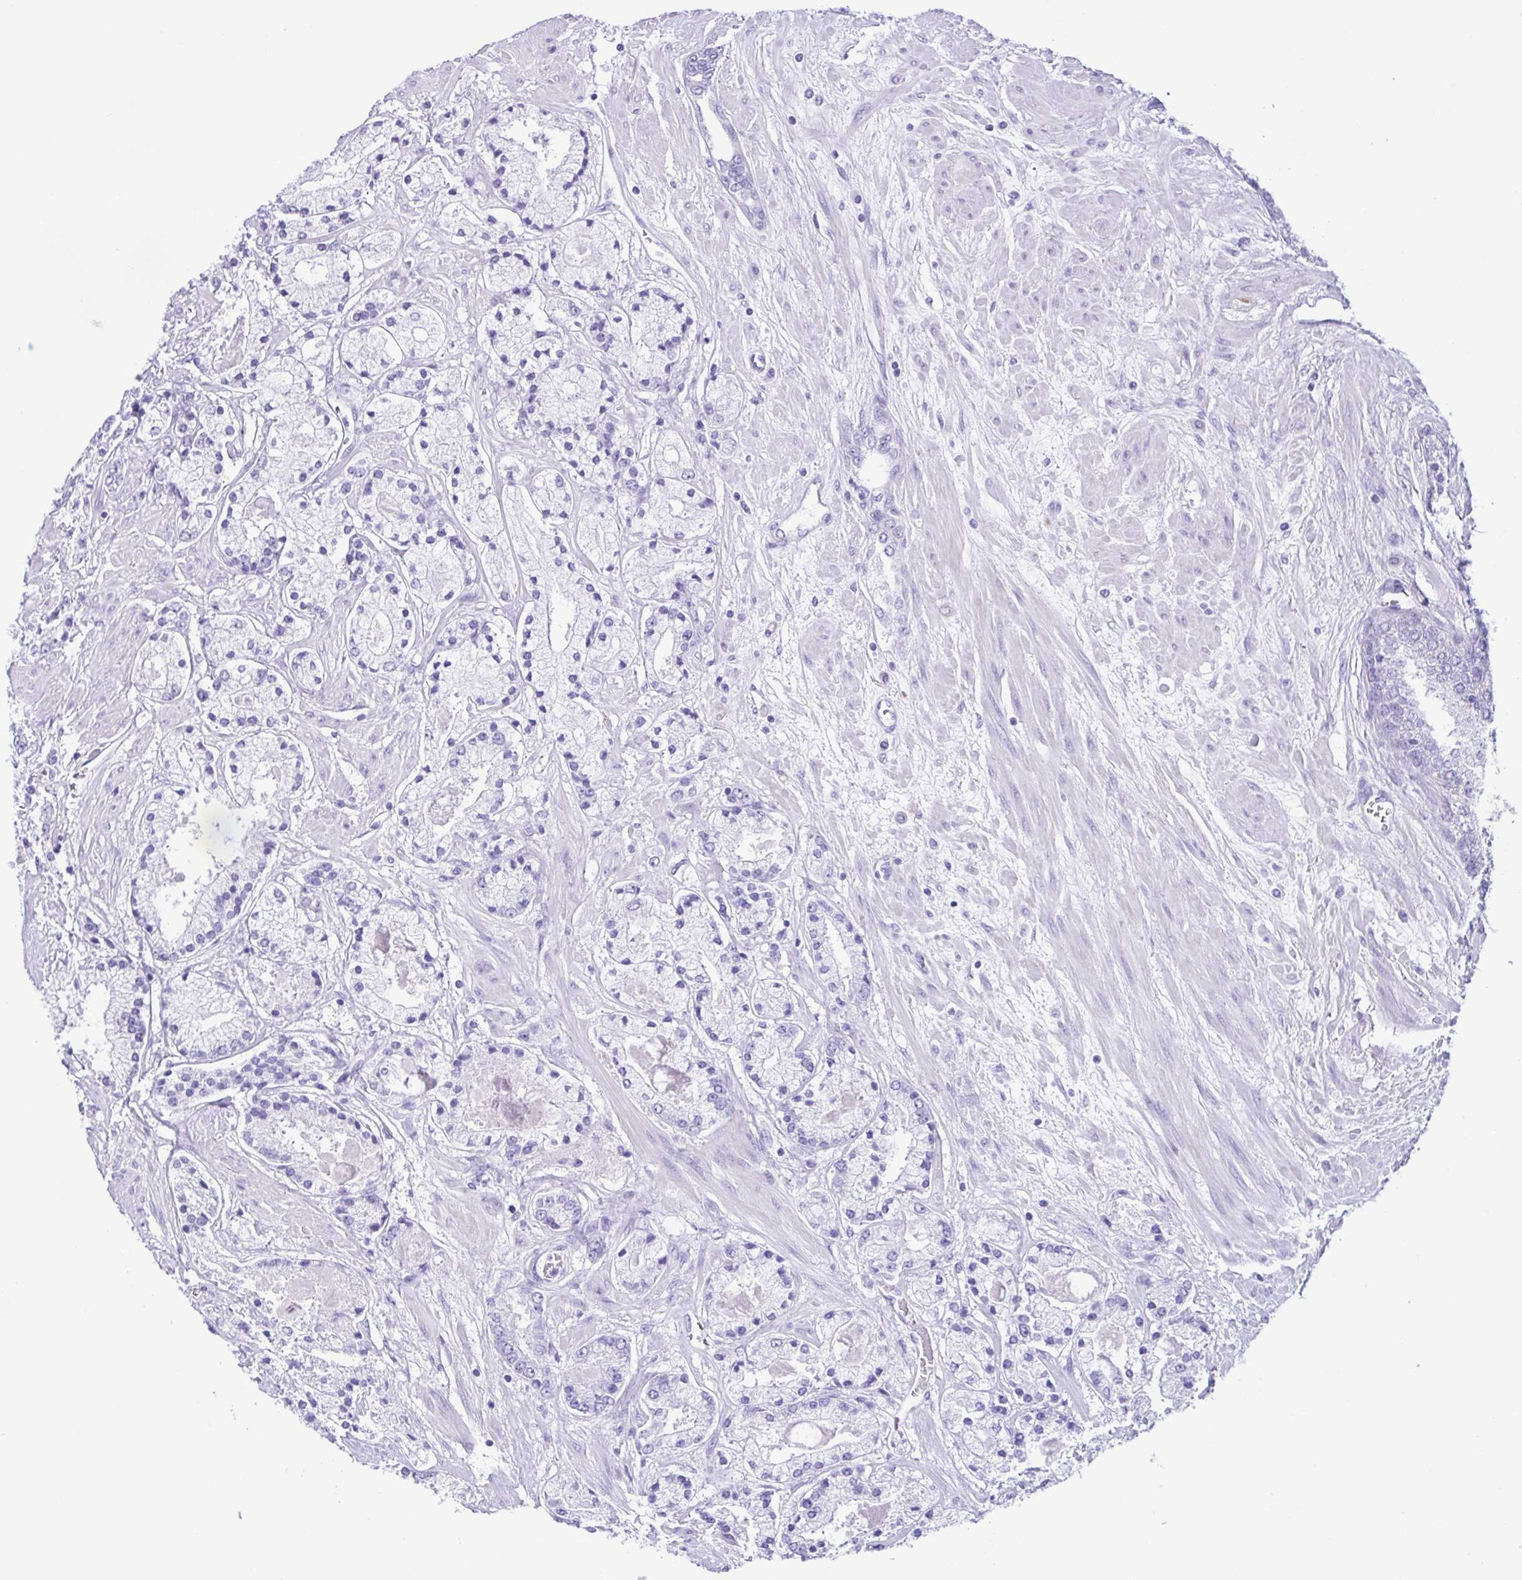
{"staining": {"intensity": "negative", "quantity": "none", "location": "none"}, "tissue": "prostate cancer", "cell_type": "Tumor cells", "image_type": "cancer", "snomed": [{"axis": "morphology", "description": "Adenocarcinoma, High grade"}, {"axis": "topography", "description": "Prostate"}], "caption": "This is a histopathology image of IHC staining of prostate high-grade adenocarcinoma, which shows no positivity in tumor cells. (IHC, brightfield microscopy, high magnification).", "gene": "ACTRT3", "patient": {"sex": "male", "age": 67}}